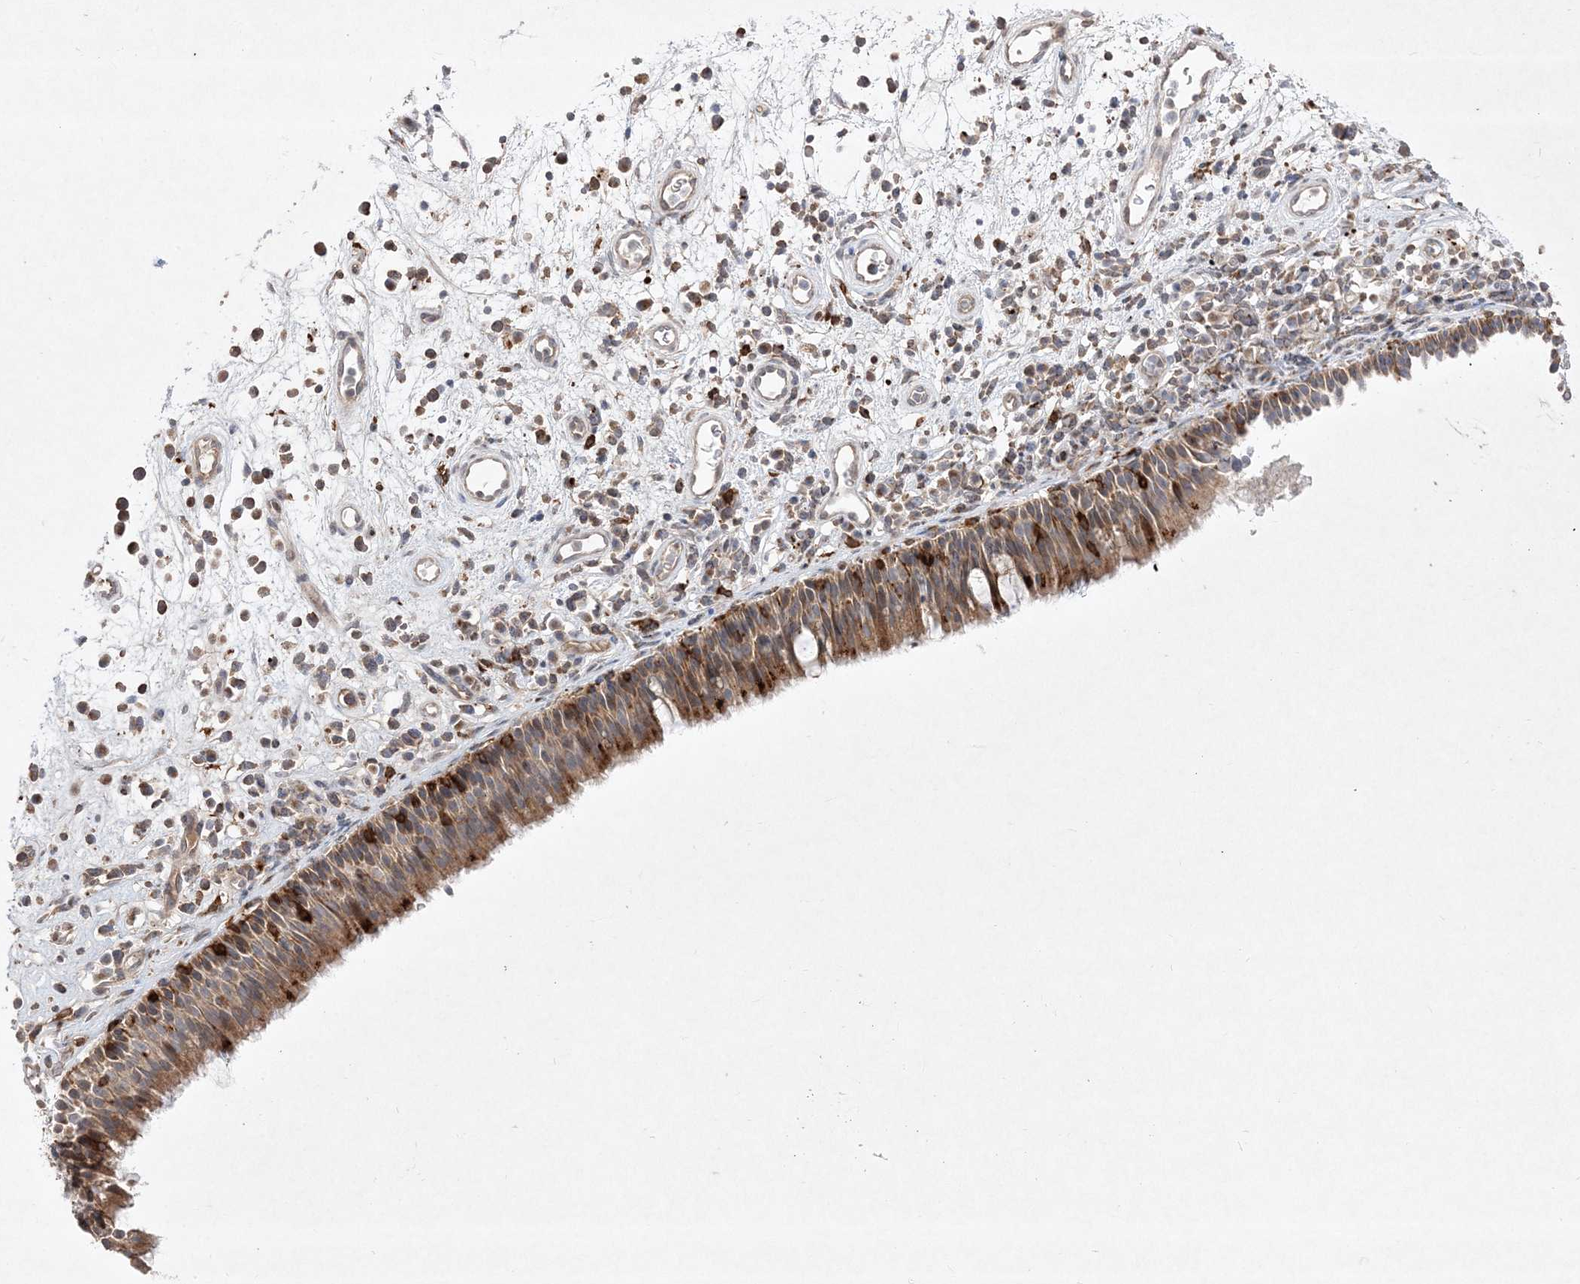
{"staining": {"intensity": "moderate", "quantity": ">75%", "location": "cytoplasmic/membranous"}, "tissue": "nasopharynx", "cell_type": "Respiratory epithelial cells", "image_type": "normal", "snomed": [{"axis": "morphology", "description": "Normal tissue, NOS"}, {"axis": "morphology", "description": "Inflammation, NOS"}, {"axis": "morphology", "description": "Malignant melanoma, Metastatic site"}, {"axis": "topography", "description": "Nasopharynx"}], "caption": "A medium amount of moderate cytoplasmic/membranous expression is appreciated in about >75% of respiratory epithelial cells in normal nasopharynx.", "gene": "CLNK", "patient": {"sex": "male", "age": 70}}